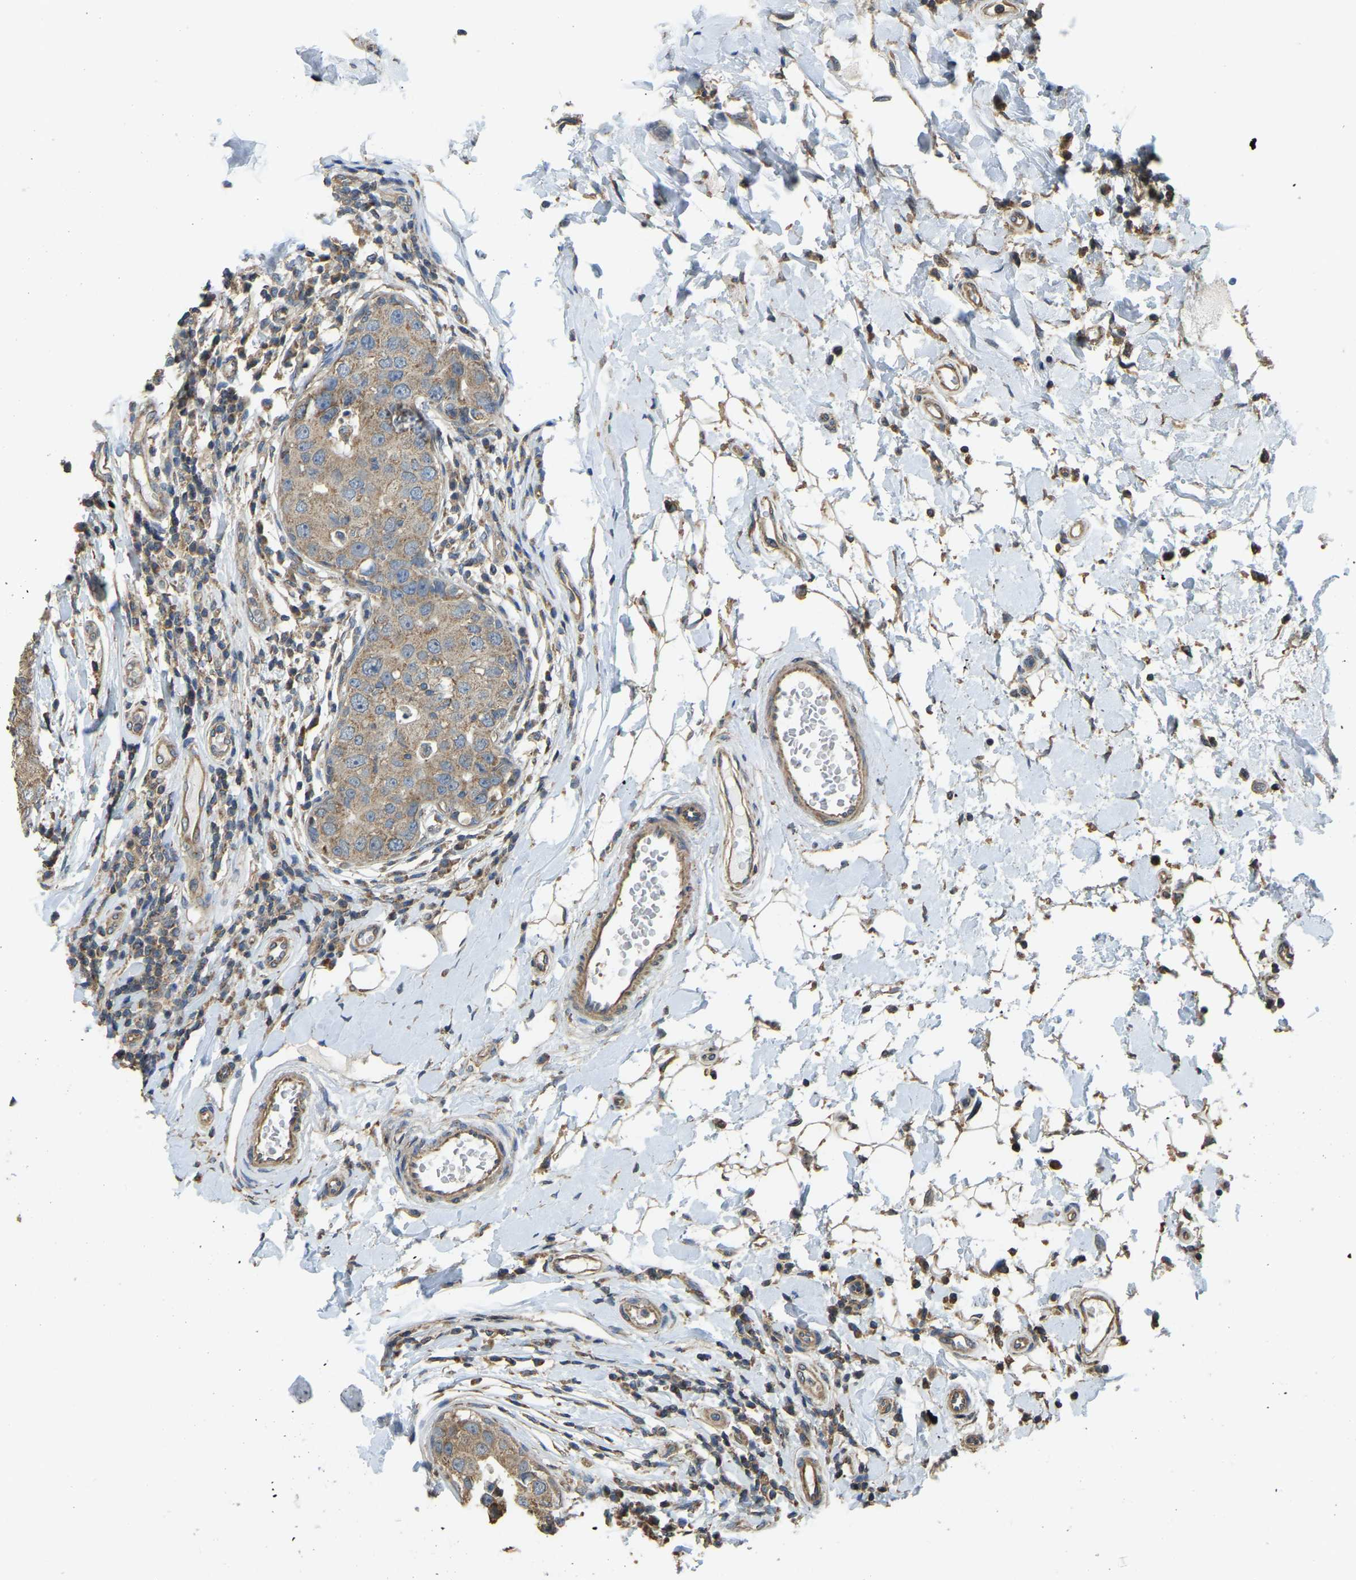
{"staining": {"intensity": "moderate", "quantity": ">75%", "location": "cytoplasmic/membranous"}, "tissue": "breast cancer", "cell_type": "Tumor cells", "image_type": "cancer", "snomed": [{"axis": "morphology", "description": "Duct carcinoma"}, {"axis": "topography", "description": "Breast"}], "caption": "High-power microscopy captured an immunohistochemistry image of breast cancer, revealing moderate cytoplasmic/membranous positivity in about >75% of tumor cells. The protein is stained brown, and the nuclei are stained in blue (DAB IHC with brightfield microscopy, high magnification).", "gene": "GNG2", "patient": {"sex": "female", "age": 27}}